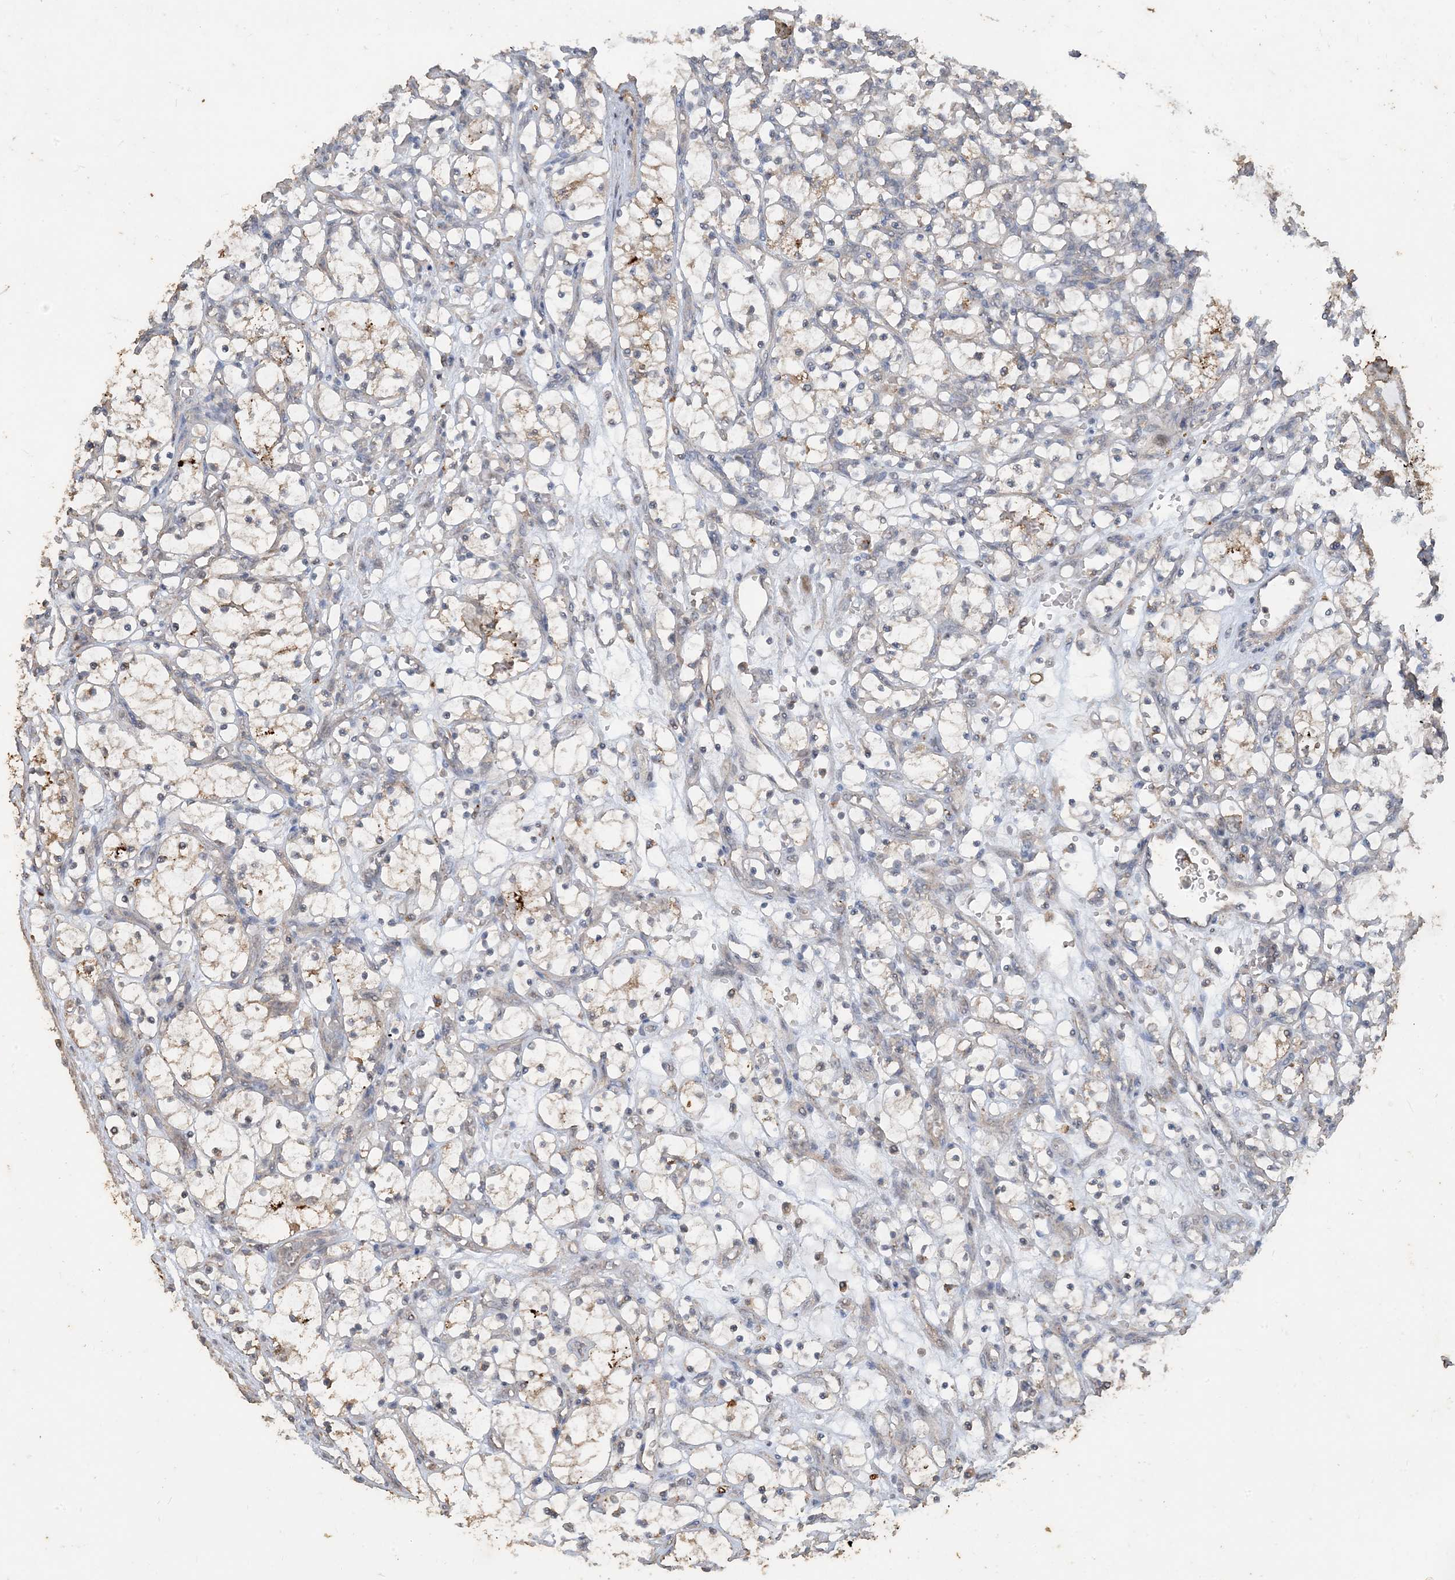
{"staining": {"intensity": "moderate", "quantity": "25%-75%", "location": "cytoplasmic/membranous"}, "tissue": "renal cancer", "cell_type": "Tumor cells", "image_type": "cancer", "snomed": [{"axis": "morphology", "description": "Adenocarcinoma, NOS"}, {"axis": "topography", "description": "Kidney"}], "caption": "Tumor cells exhibit medium levels of moderate cytoplasmic/membranous staining in approximately 25%-75% of cells in renal adenocarcinoma.", "gene": "SFMBT2", "patient": {"sex": "female", "age": 69}}